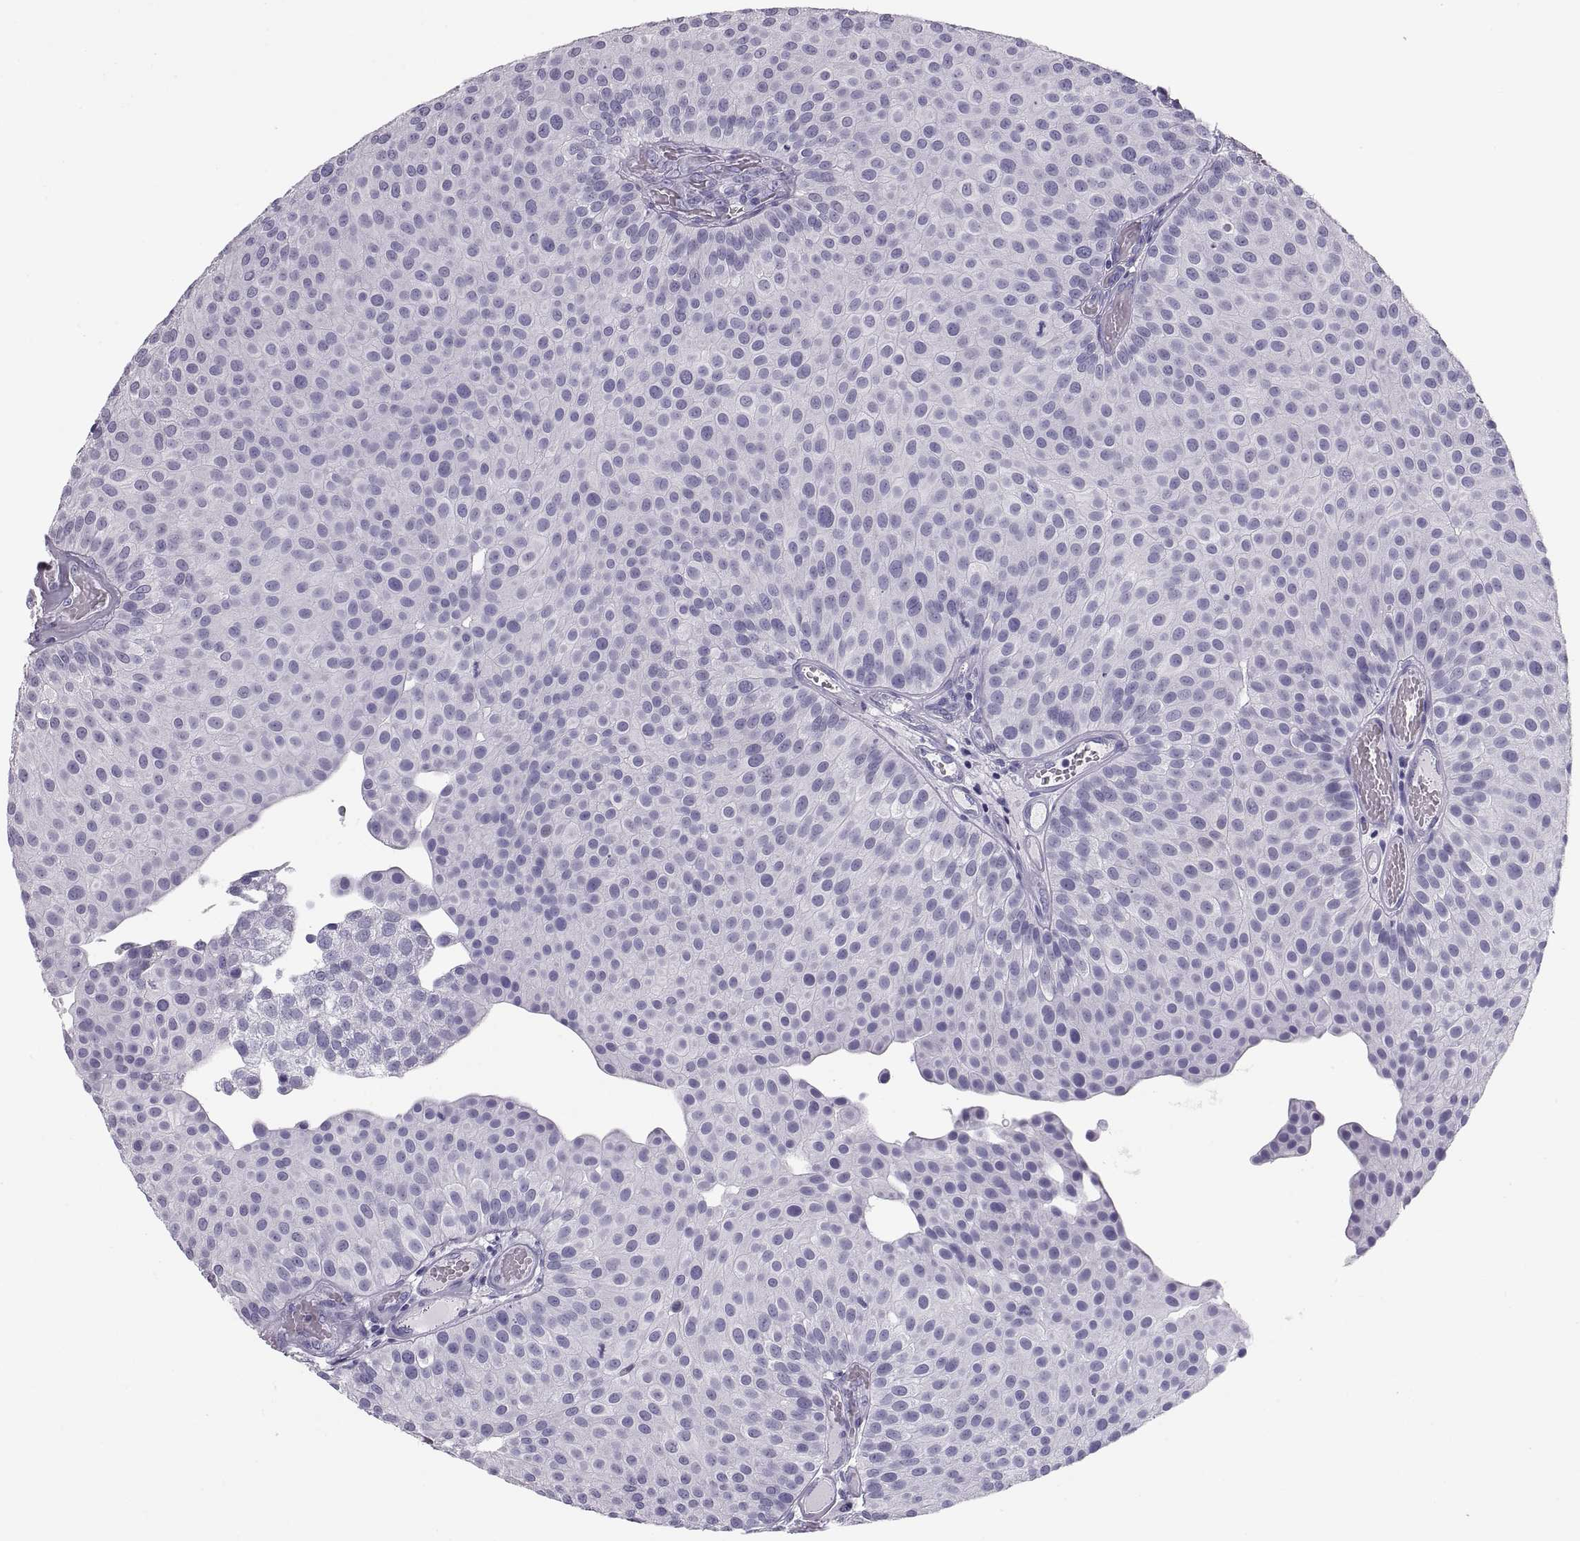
{"staining": {"intensity": "negative", "quantity": "none", "location": "none"}, "tissue": "urothelial cancer", "cell_type": "Tumor cells", "image_type": "cancer", "snomed": [{"axis": "morphology", "description": "Urothelial carcinoma, Low grade"}, {"axis": "topography", "description": "Urinary bladder"}], "caption": "The micrograph shows no significant positivity in tumor cells of low-grade urothelial carcinoma. The staining is performed using DAB brown chromogen with nuclei counter-stained in using hematoxylin.", "gene": "PAX2", "patient": {"sex": "female", "age": 87}}